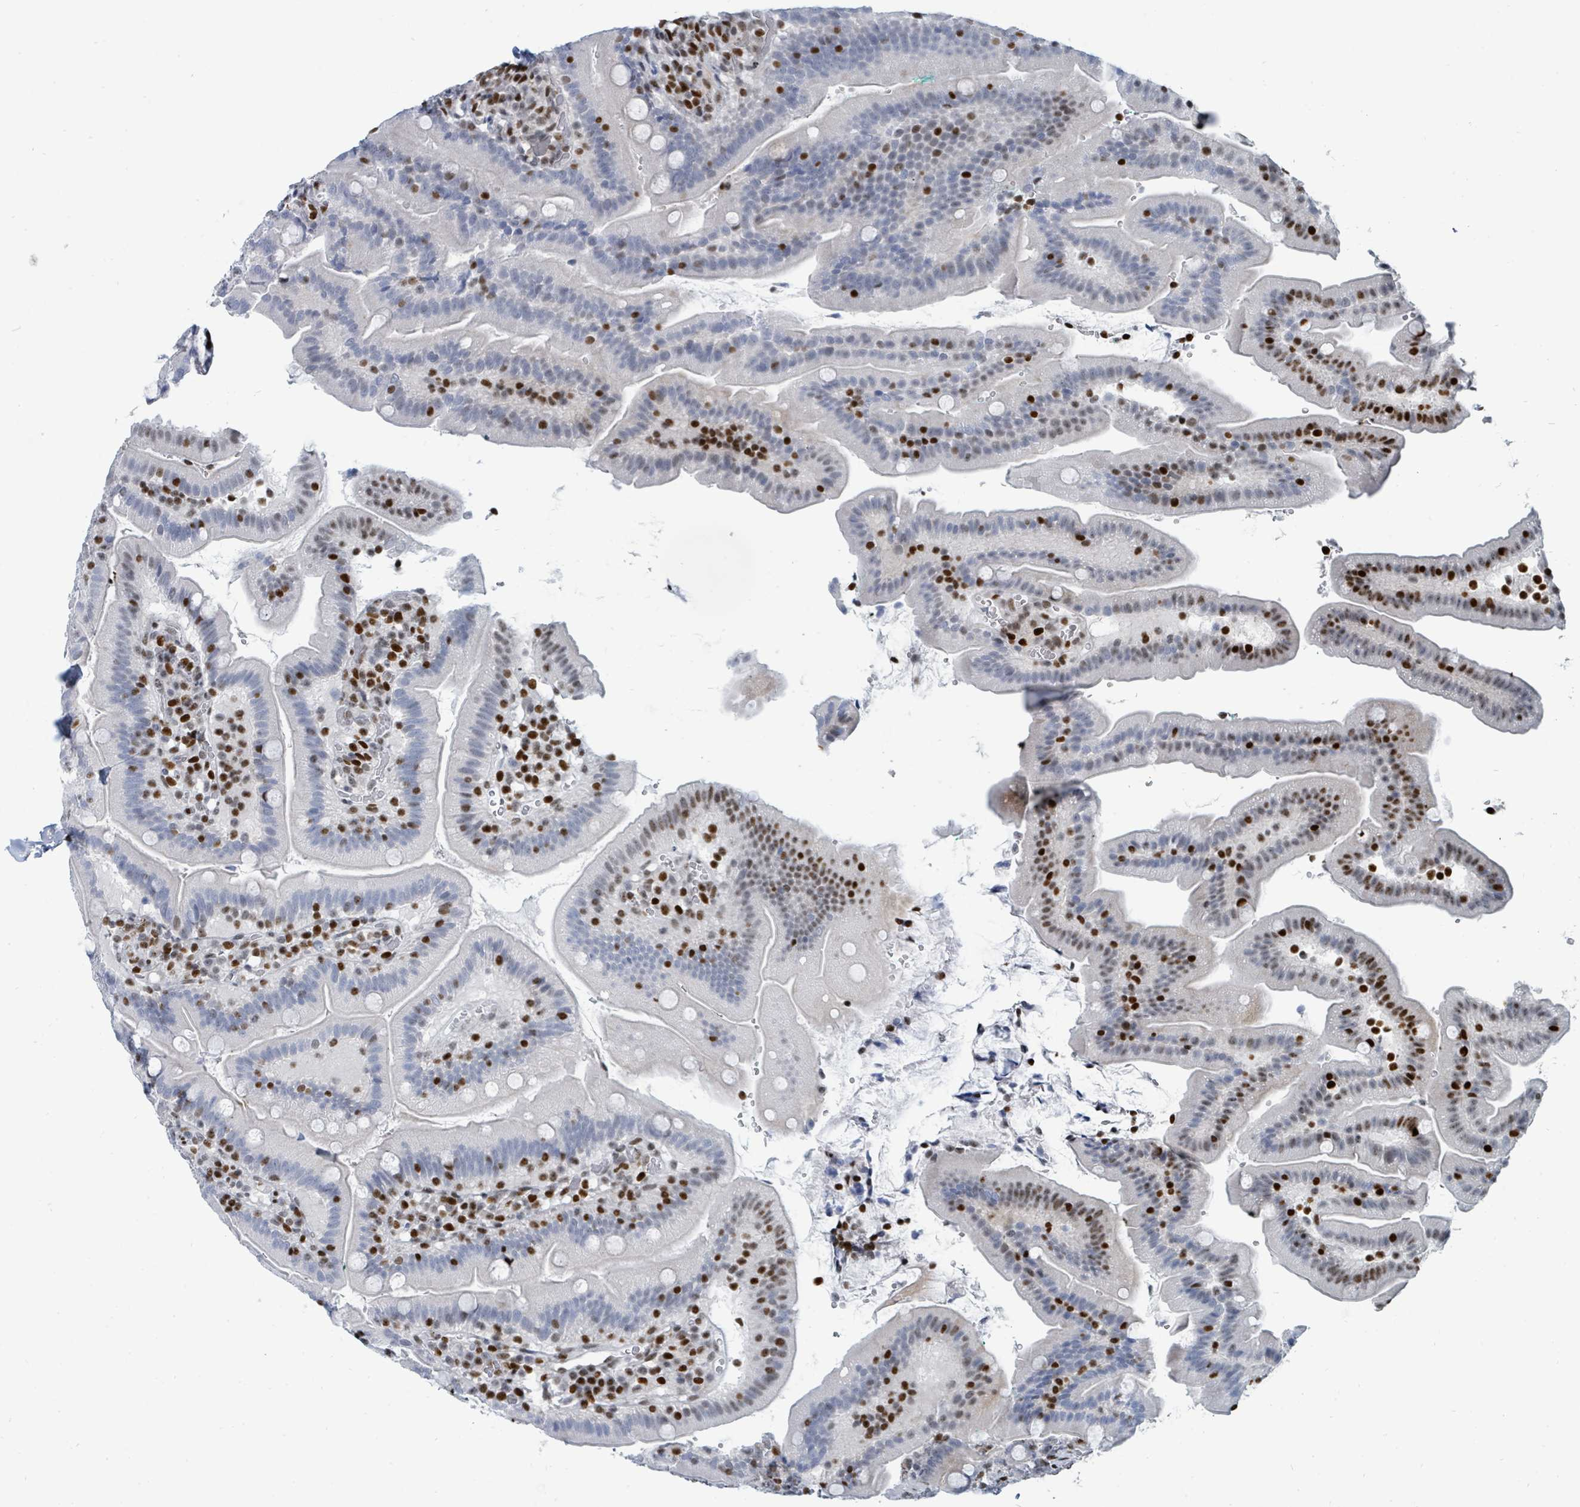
{"staining": {"intensity": "strong", "quantity": "<25%", "location": "nuclear"}, "tissue": "duodenum", "cell_type": "Glandular cells", "image_type": "normal", "snomed": [{"axis": "morphology", "description": "Normal tissue, NOS"}, {"axis": "topography", "description": "Duodenum"}], "caption": "Strong nuclear positivity is appreciated in about <25% of glandular cells in benign duodenum.", "gene": "SUMO2", "patient": {"sex": "female", "age": 67}}